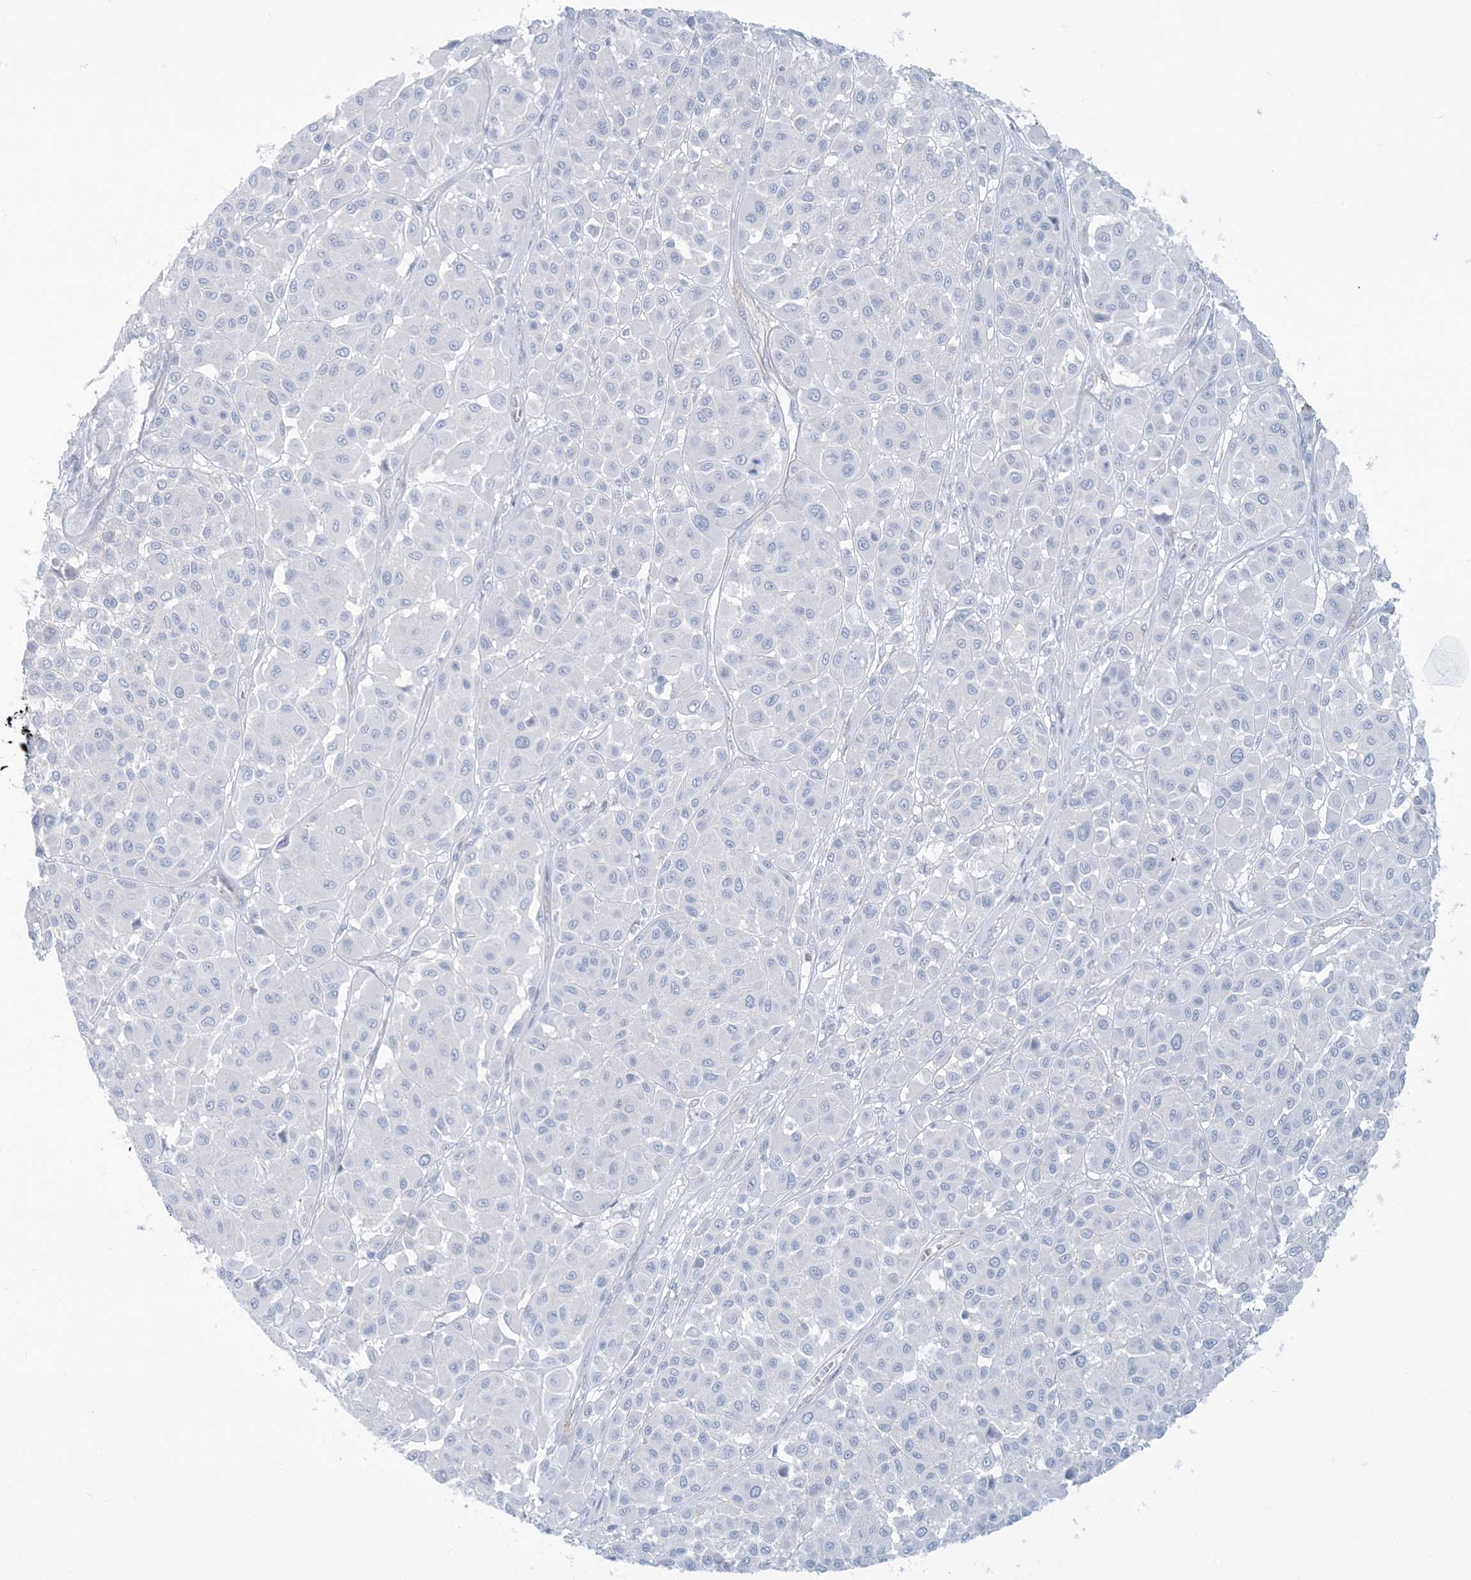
{"staining": {"intensity": "negative", "quantity": "none", "location": "none"}, "tissue": "melanoma", "cell_type": "Tumor cells", "image_type": "cancer", "snomed": [{"axis": "morphology", "description": "Malignant melanoma, Metastatic site"}, {"axis": "topography", "description": "Soft tissue"}], "caption": "Immunohistochemistry (IHC) micrograph of neoplastic tissue: malignant melanoma (metastatic site) stained with DAB displays no significant protein staining in tumor cells.", "gene": "AGXT", "patient": {"sex": "male", "age": 41}}